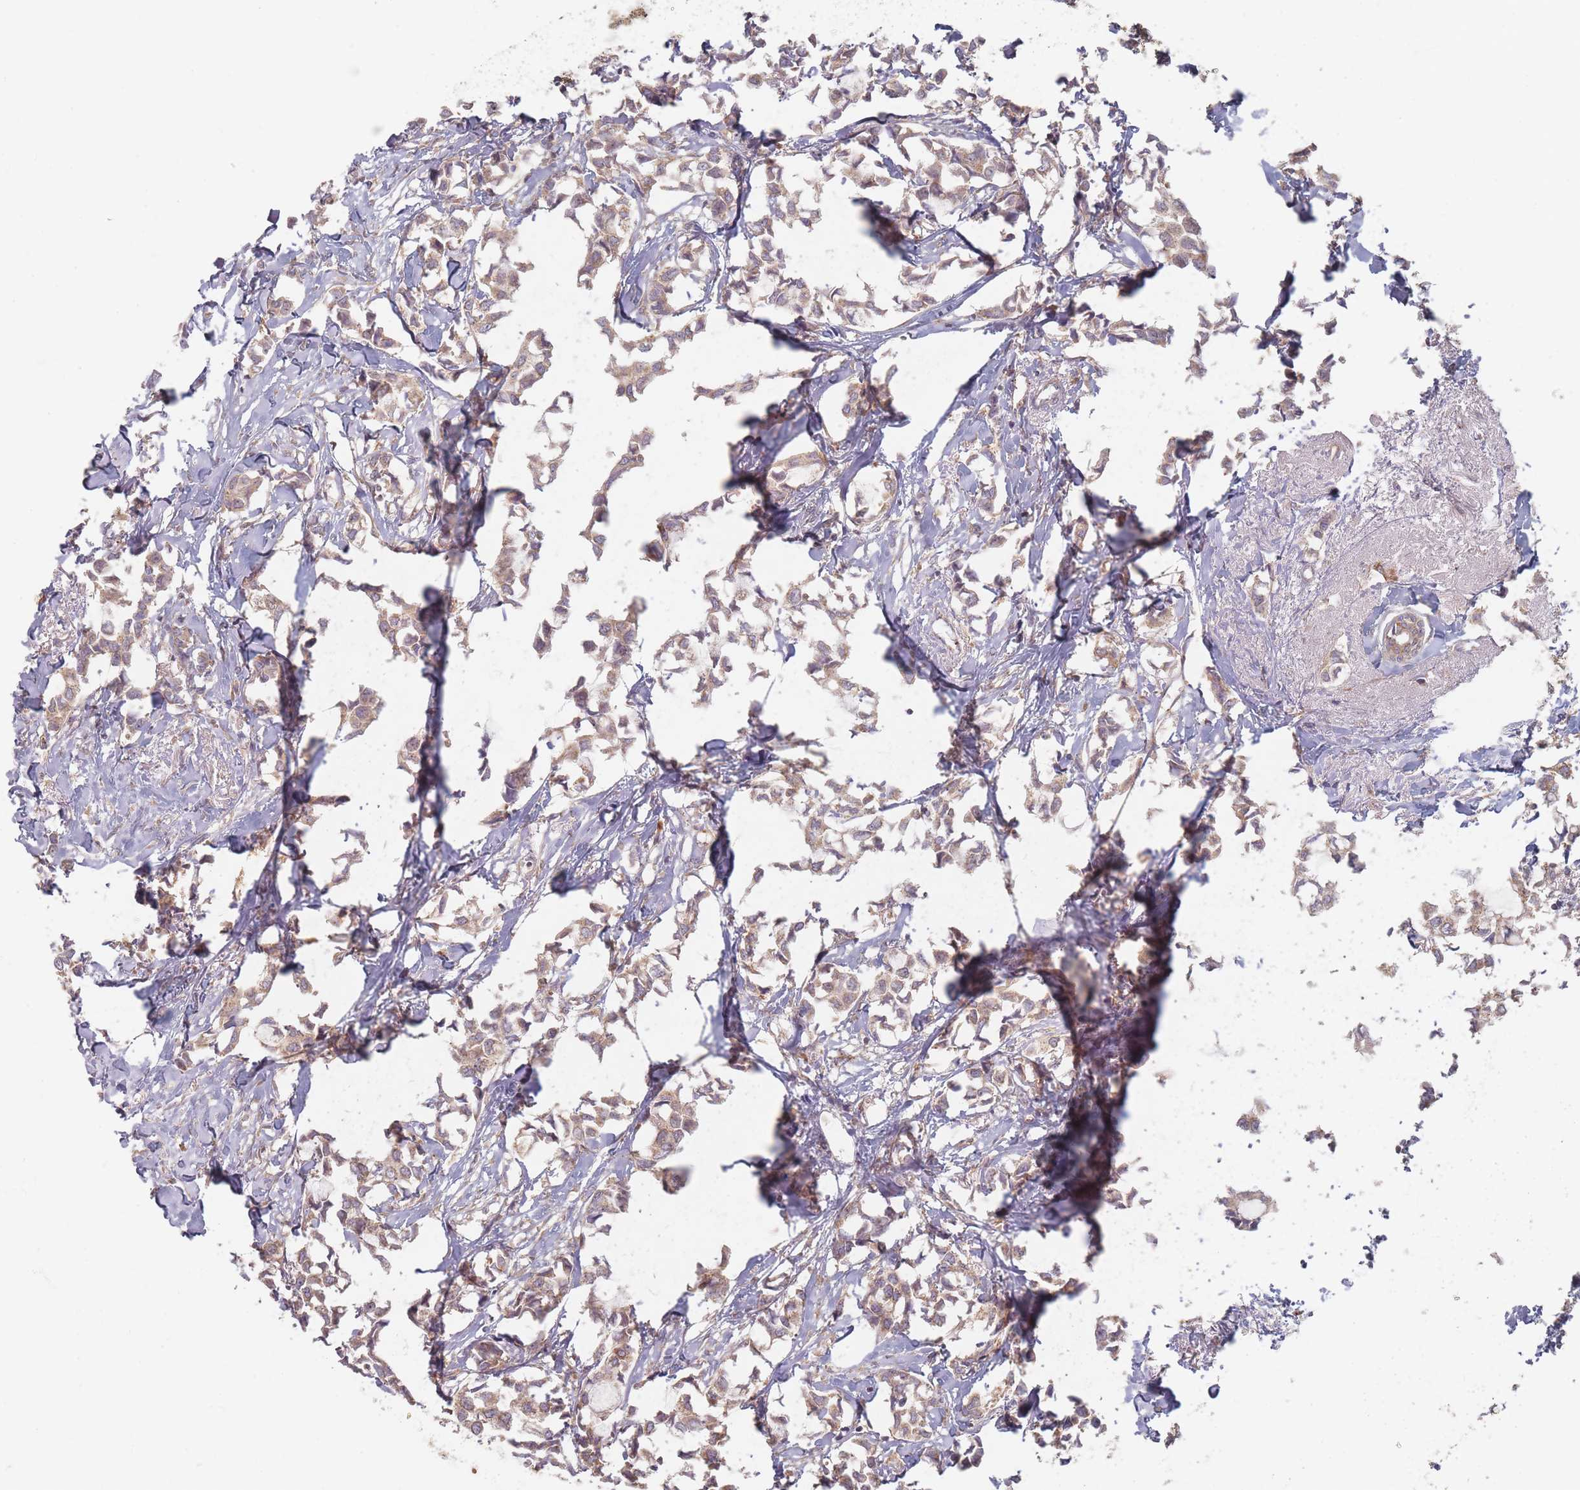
{"staining": {"intensity": "weak", "quantity": ">75%", "location": "cytoplasmic/membranous"}, "tissue": "breast cancer", "cell_type": "Tumor cells", "image_type": "cancer", "snomed": [{"axis": "morphology", "description": "Duct carcinoma"}, {"axis": "topography", "description": "Breast"}], "caption": "Protein staining of breast infiltrating ductal carcinoma tissue shows weak cytoplasmic/membranous staining in approximately >75% of tumor cells.", "gene": "SLC35F3", "patient": {"sex": "female", "age": 73}}